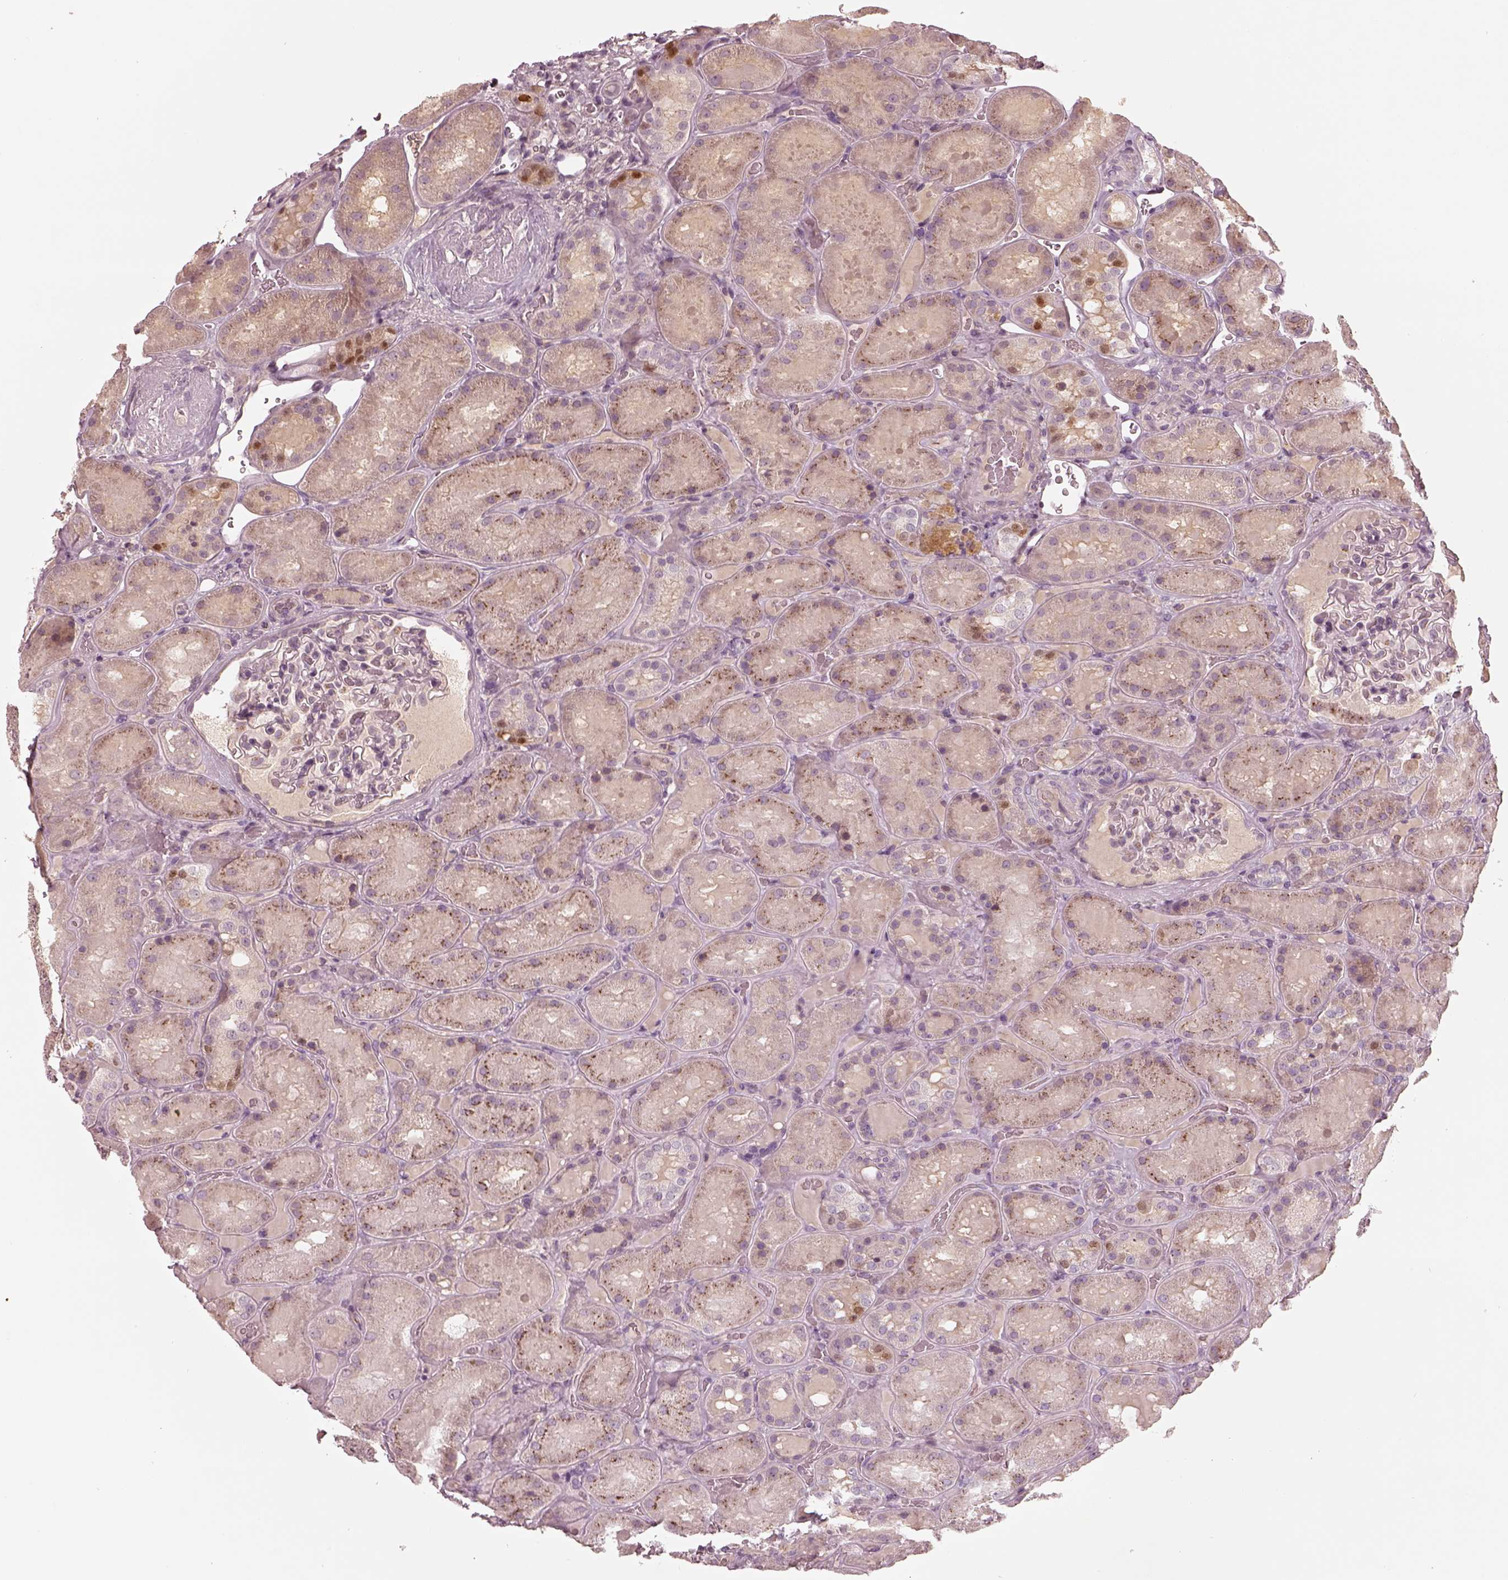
{"staining": {"intensity": "strong", "quantity": "<25%", "location": "cytoplasmic/membranous"}, "tissue": "kidney", "cell_type": "Cells in glomeruli", "image_type": "normal", "snomed": [{"axis": "morphology", "description": "Normal tissue, NOS"}, {"axis": "topography", "description": "Kidney"}], "caption": "Immunohistochemical staining of normal human kidney shows <25% levels of strong cytoplasmic/membranous protein positivity in about <25% of cells in glomeruli. (DAB (3,3'-diaminobenzidine) IHC, brown staining for protein, blue staining for nuclei).", "gene": "SDCBP2", "patient": {"sex": "male", "age": 73}}